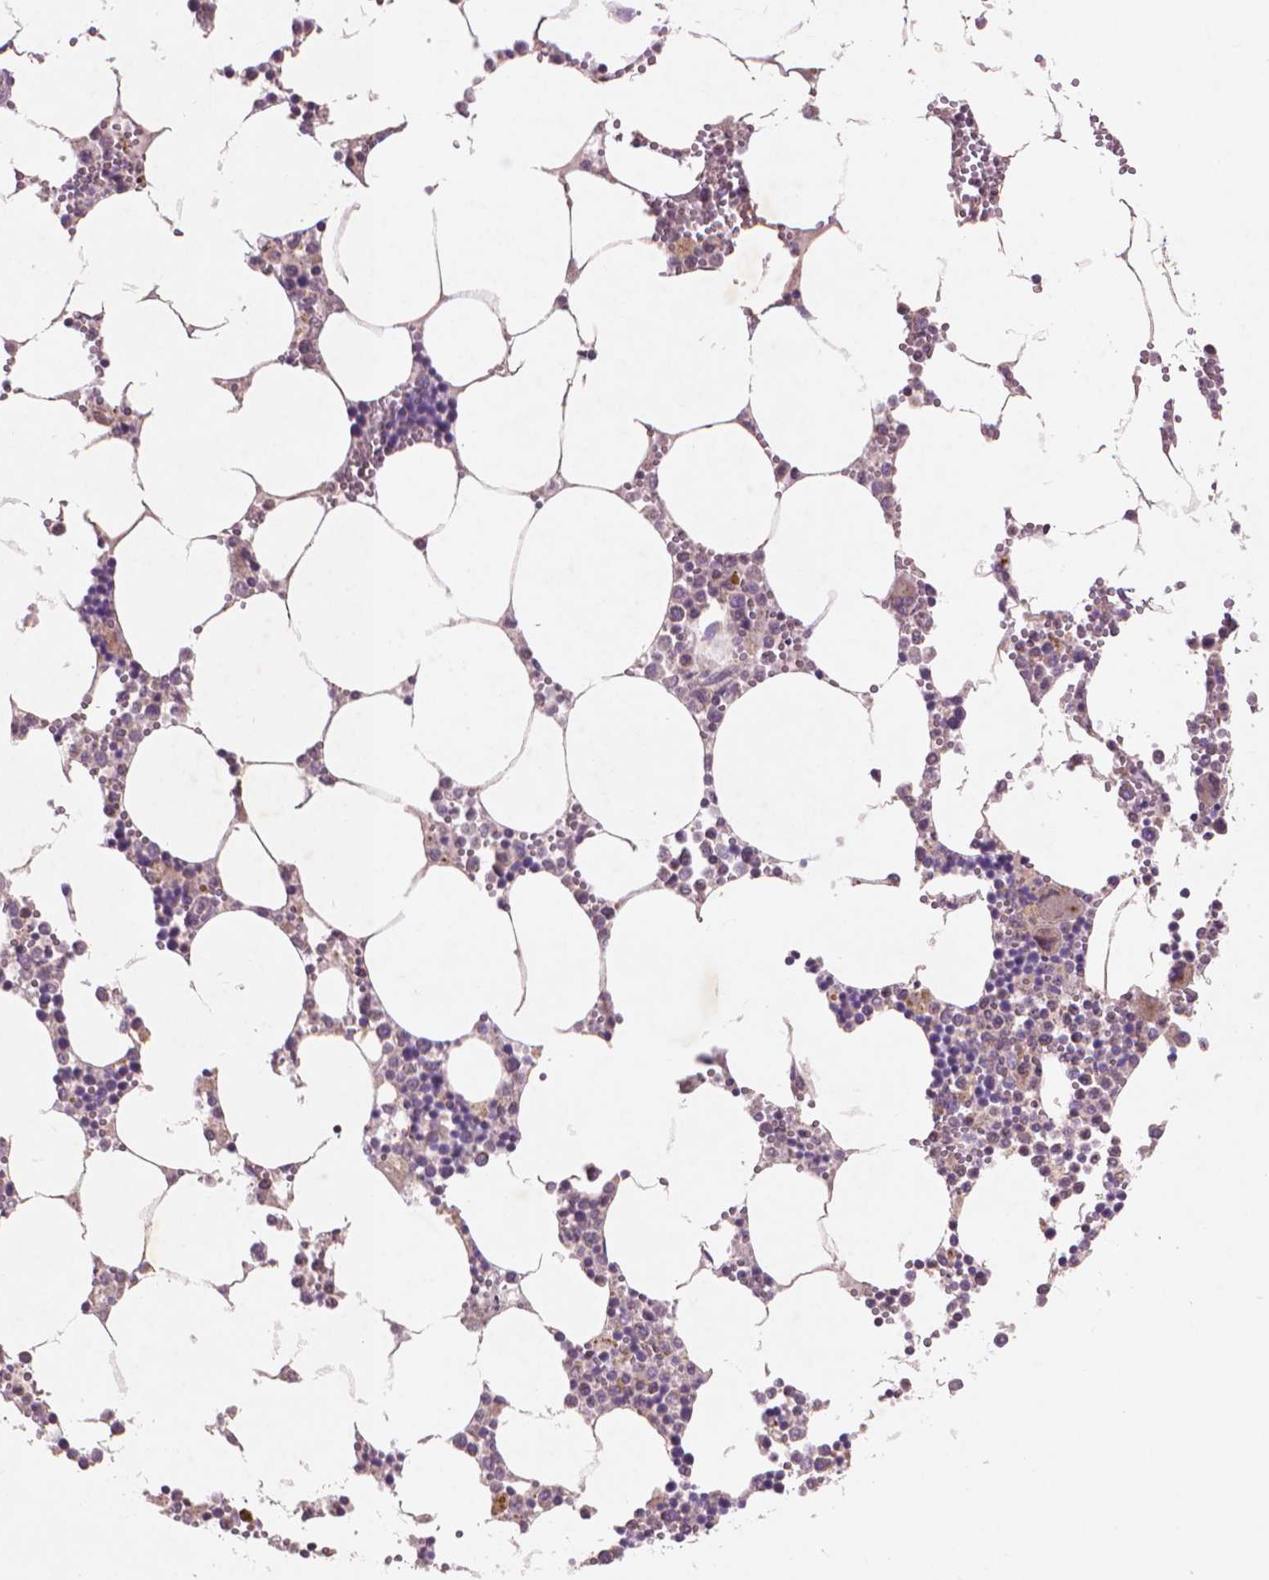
{"staining": {"intensity": "moderate", "quantity": "25%-75%", "location": "cytoplasmic/membranous"}, "tissue": "bone marrow", "cell_type": "Hematopoietic cells", "image_type": "normal", "snomed": [{"axis": "morphology", "description": "Normal tissue, NOS"}, {"axis": "topography", "description": "Bone marrow"}], "caption": "A photomicrograph showing moderate cytoplasmic/membranous staining in about 25%-75% of hematopoietic cells in unremarkable bone marrow, as visualized by brown immunohistochemical staining.", "gene": "NLRX1", "patient": {"sex": "male", "age": 54}}